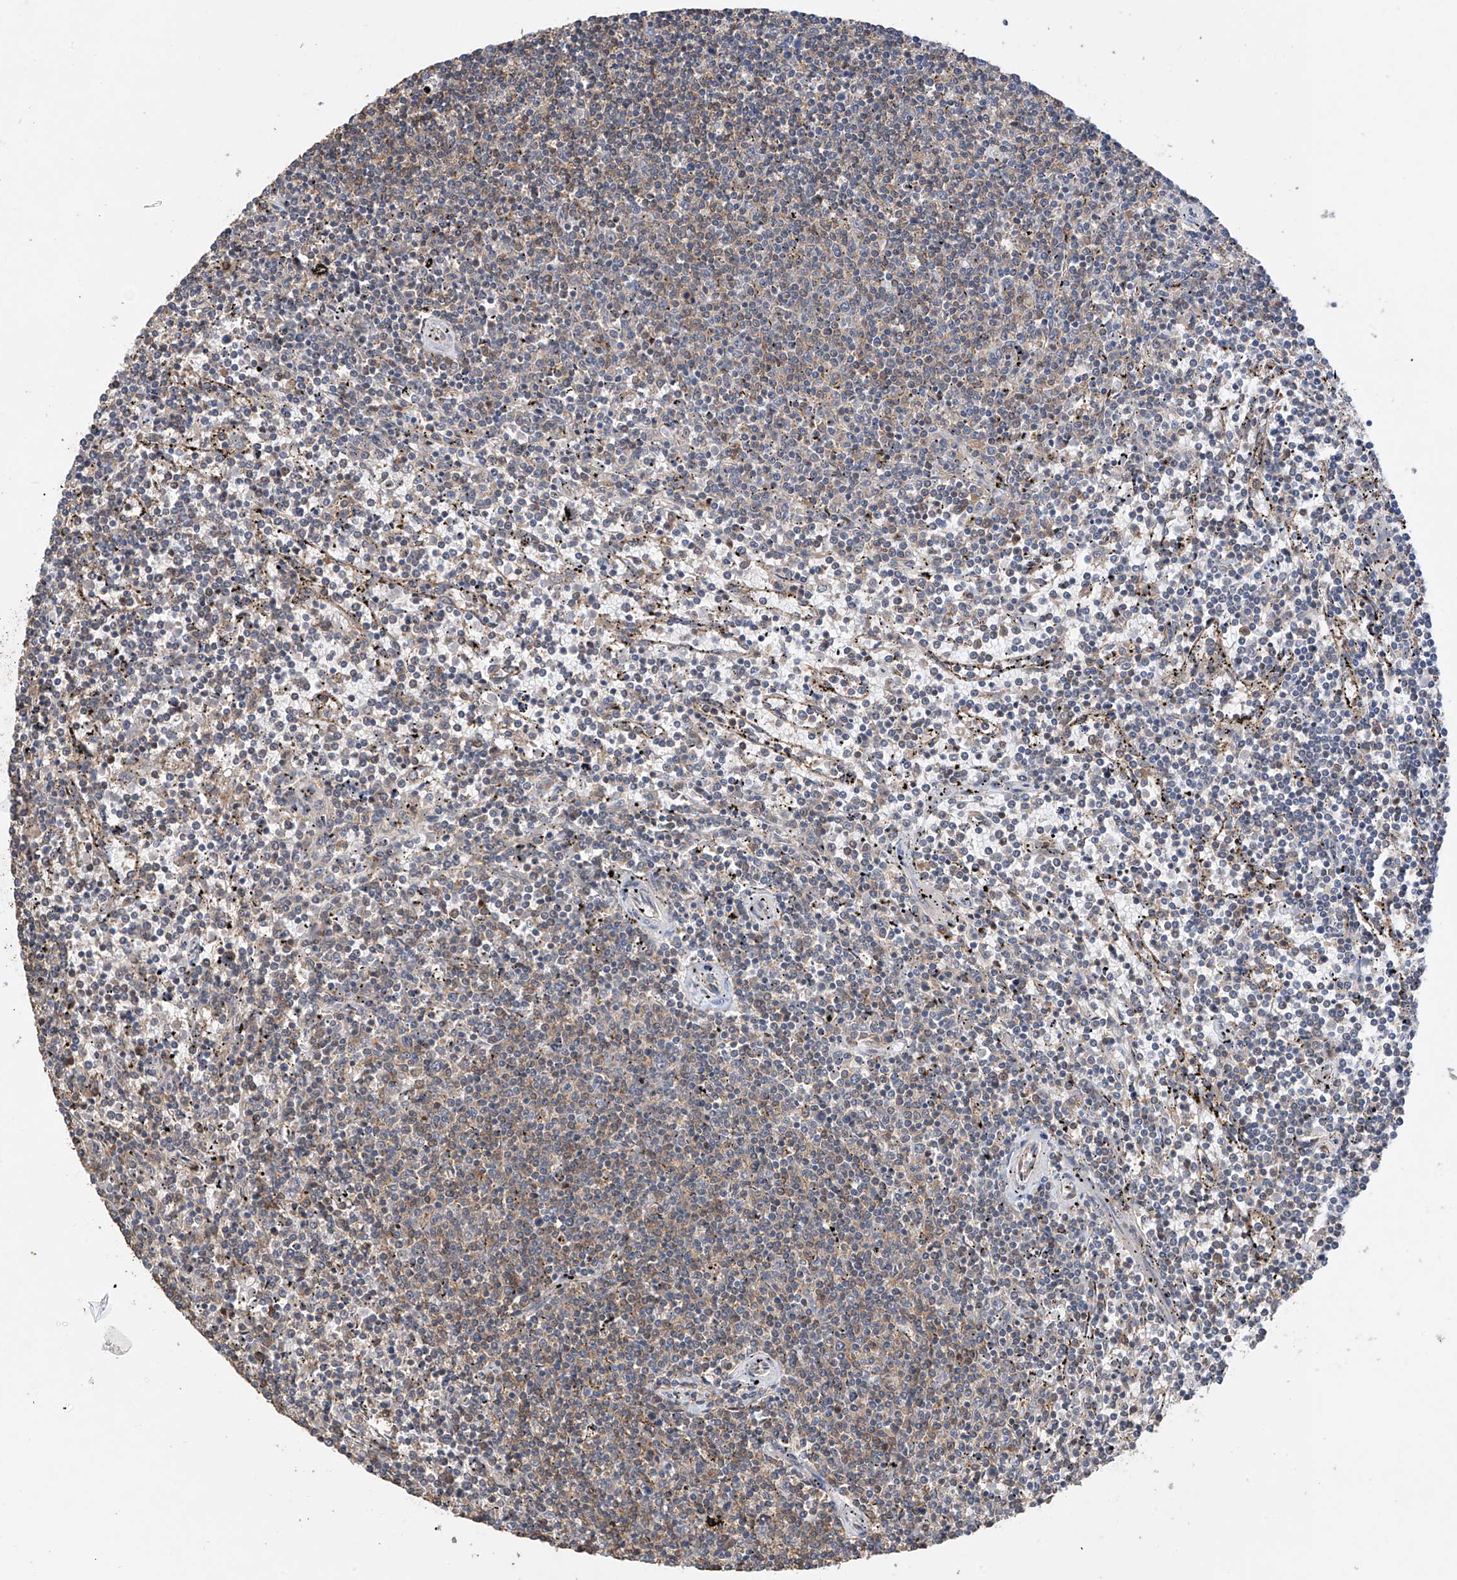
{"staining": {"intensity": "weak", "quantity": "<25%", "location": "cytoplasmic/membranous"}, "tissue": "lymphoma", "cell_type": "Tumor cells", "image_type": "cancer", "snomed": [{"axis": "morphology", "description": "Malignant lymphoma, non-Hodgkin's type, Low grade"}, {"axis": "topography", "description": "Spleen"}], "caption": "Immunohistochemical staining of human lymphoma demonstrates no significant positivity in tumor cells.", "gene": "RPAIN", "patient": {"sex": "female", "age": 50}}